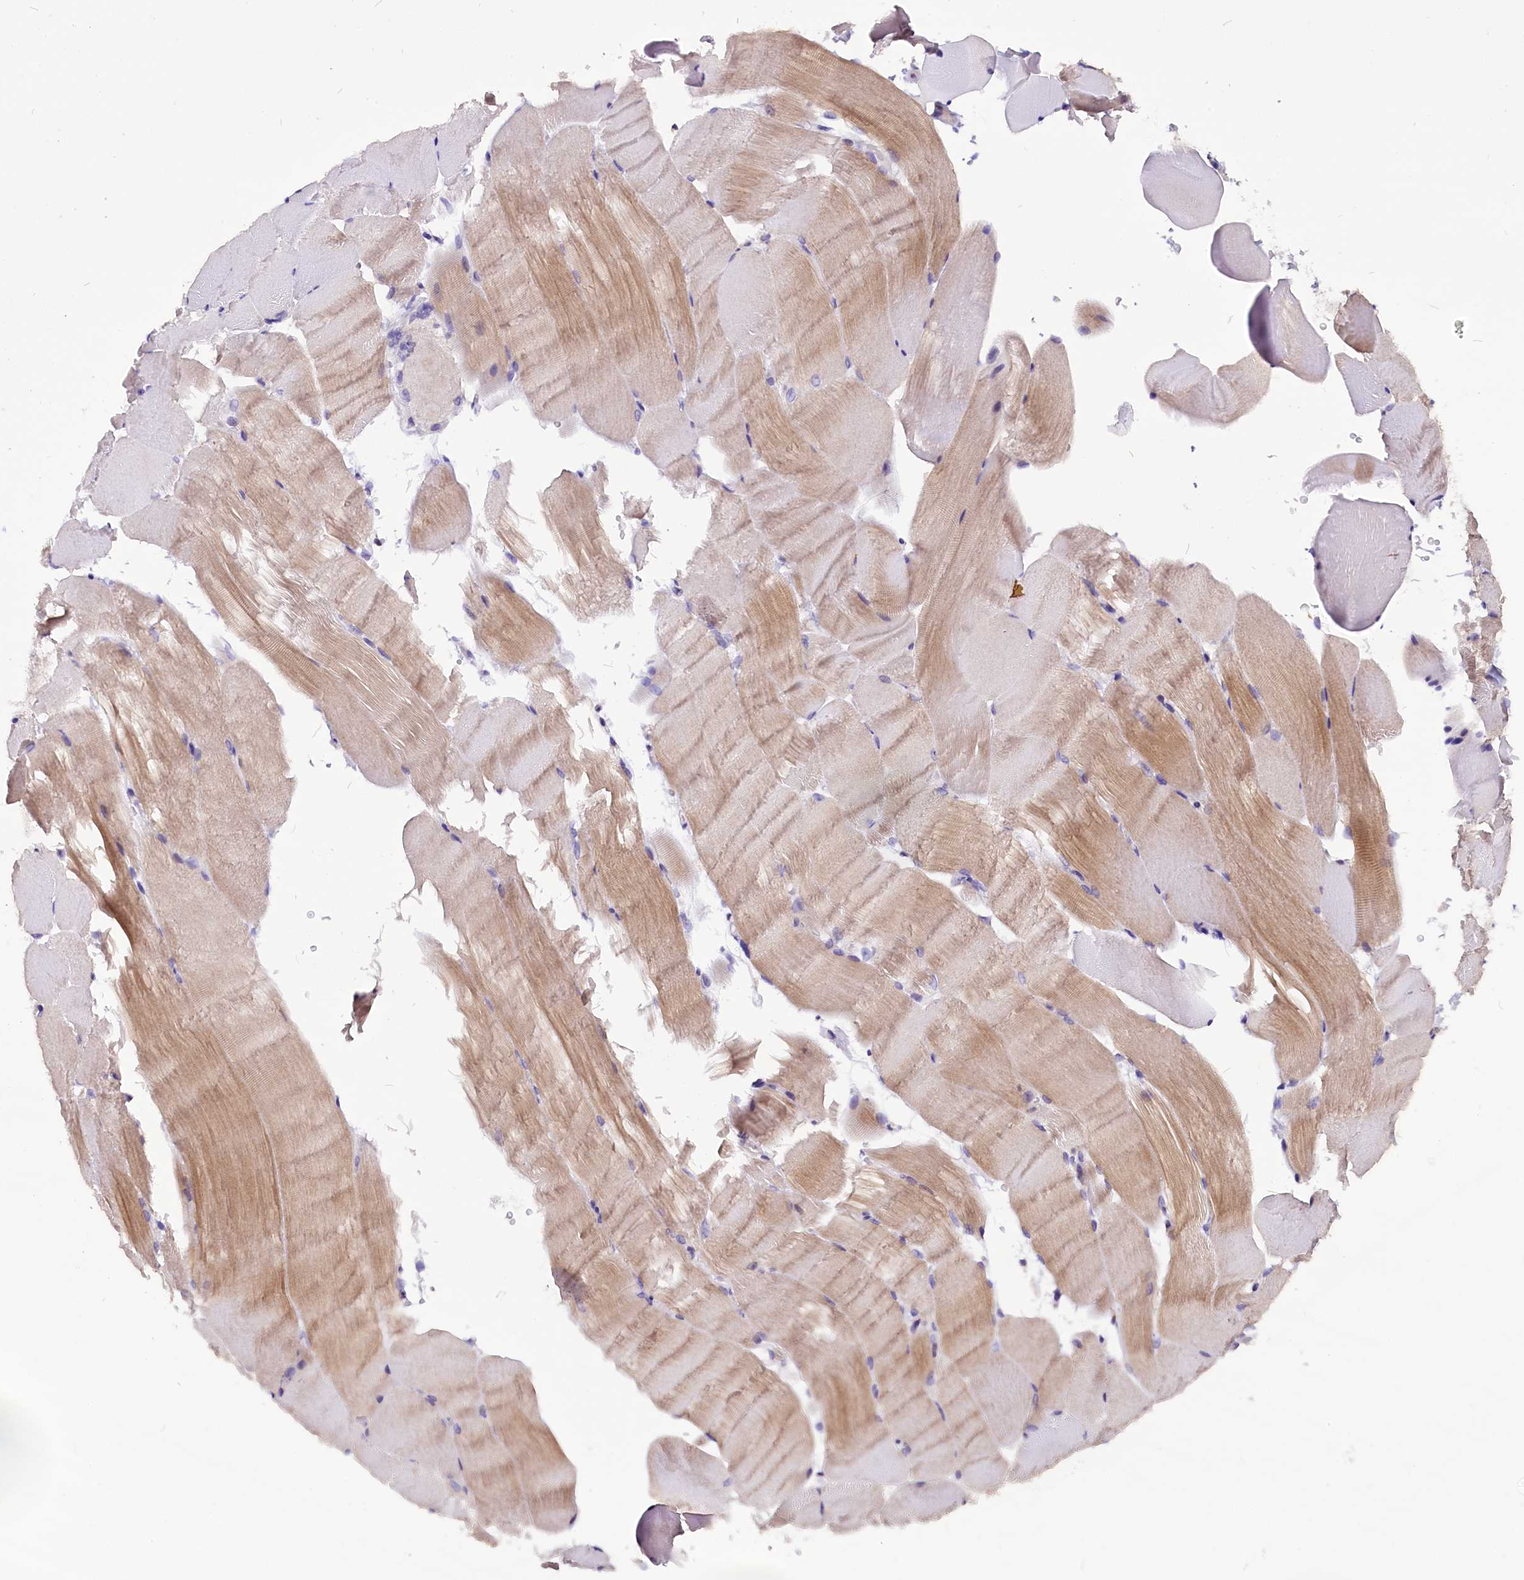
{"staining": {"intensity": "weak", "quantity": "25%-75%", "location": "cytoplasmic/membranous"}, "tissue": "skeletal muscle", "cell_type": "Myocytes", "image_type": "normal", "snomed": [{"axis": "morphology", "description": "Normal tissue, NOS"}, {"axis": "topography", "description": "Skeletal muscle"}, {"axis": "topography", "description": "Parathyroid gland"}], "caption": "High-power microscopy captured an immunohistochemistry (IHC) image of unremarkable skeletal muscle, revealing weak cytoplasmic/membranous expression in about 25%-75% of myocytes.", "gene": "CEP170", "patient": {"sex": "female", "age": 37}}